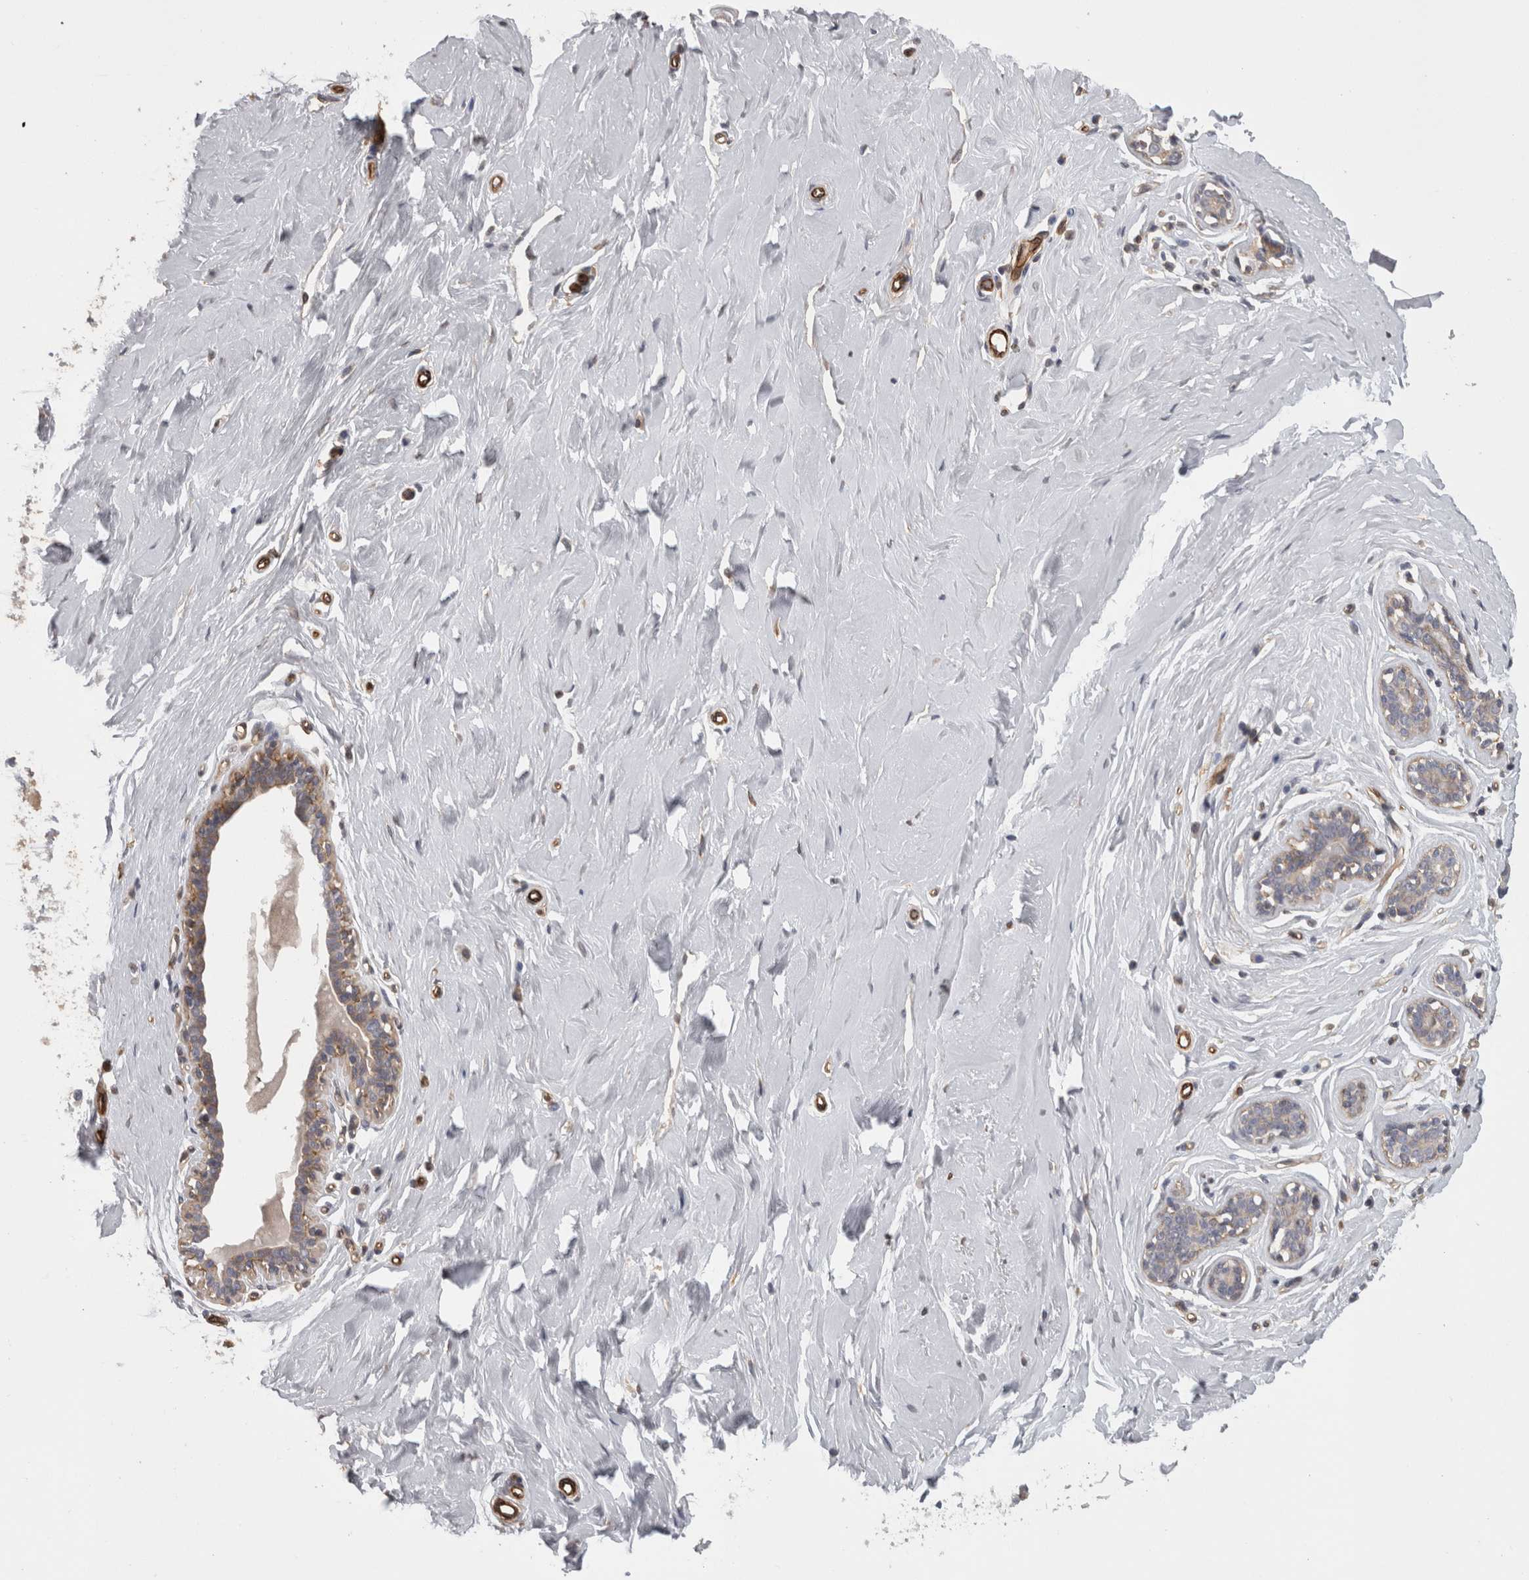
{"staining": {"intensity": "negative", "quantity": "none", "location": "none"}, "tissue": "breast", "cell_type": "Adipocytes", "image_type": "normal", "snomed": [{"axis": "morphology", "description": "Normal tissue, NOS"}, {"axis": "topography", "description": "Breast"}], "caption": "This is a image of immunohistochemistry (IHC) staining of benign breast, which shows no expression in adipocytes.", "gene": "RMDN1", "patient": {"sex": "female", "age": 23}}